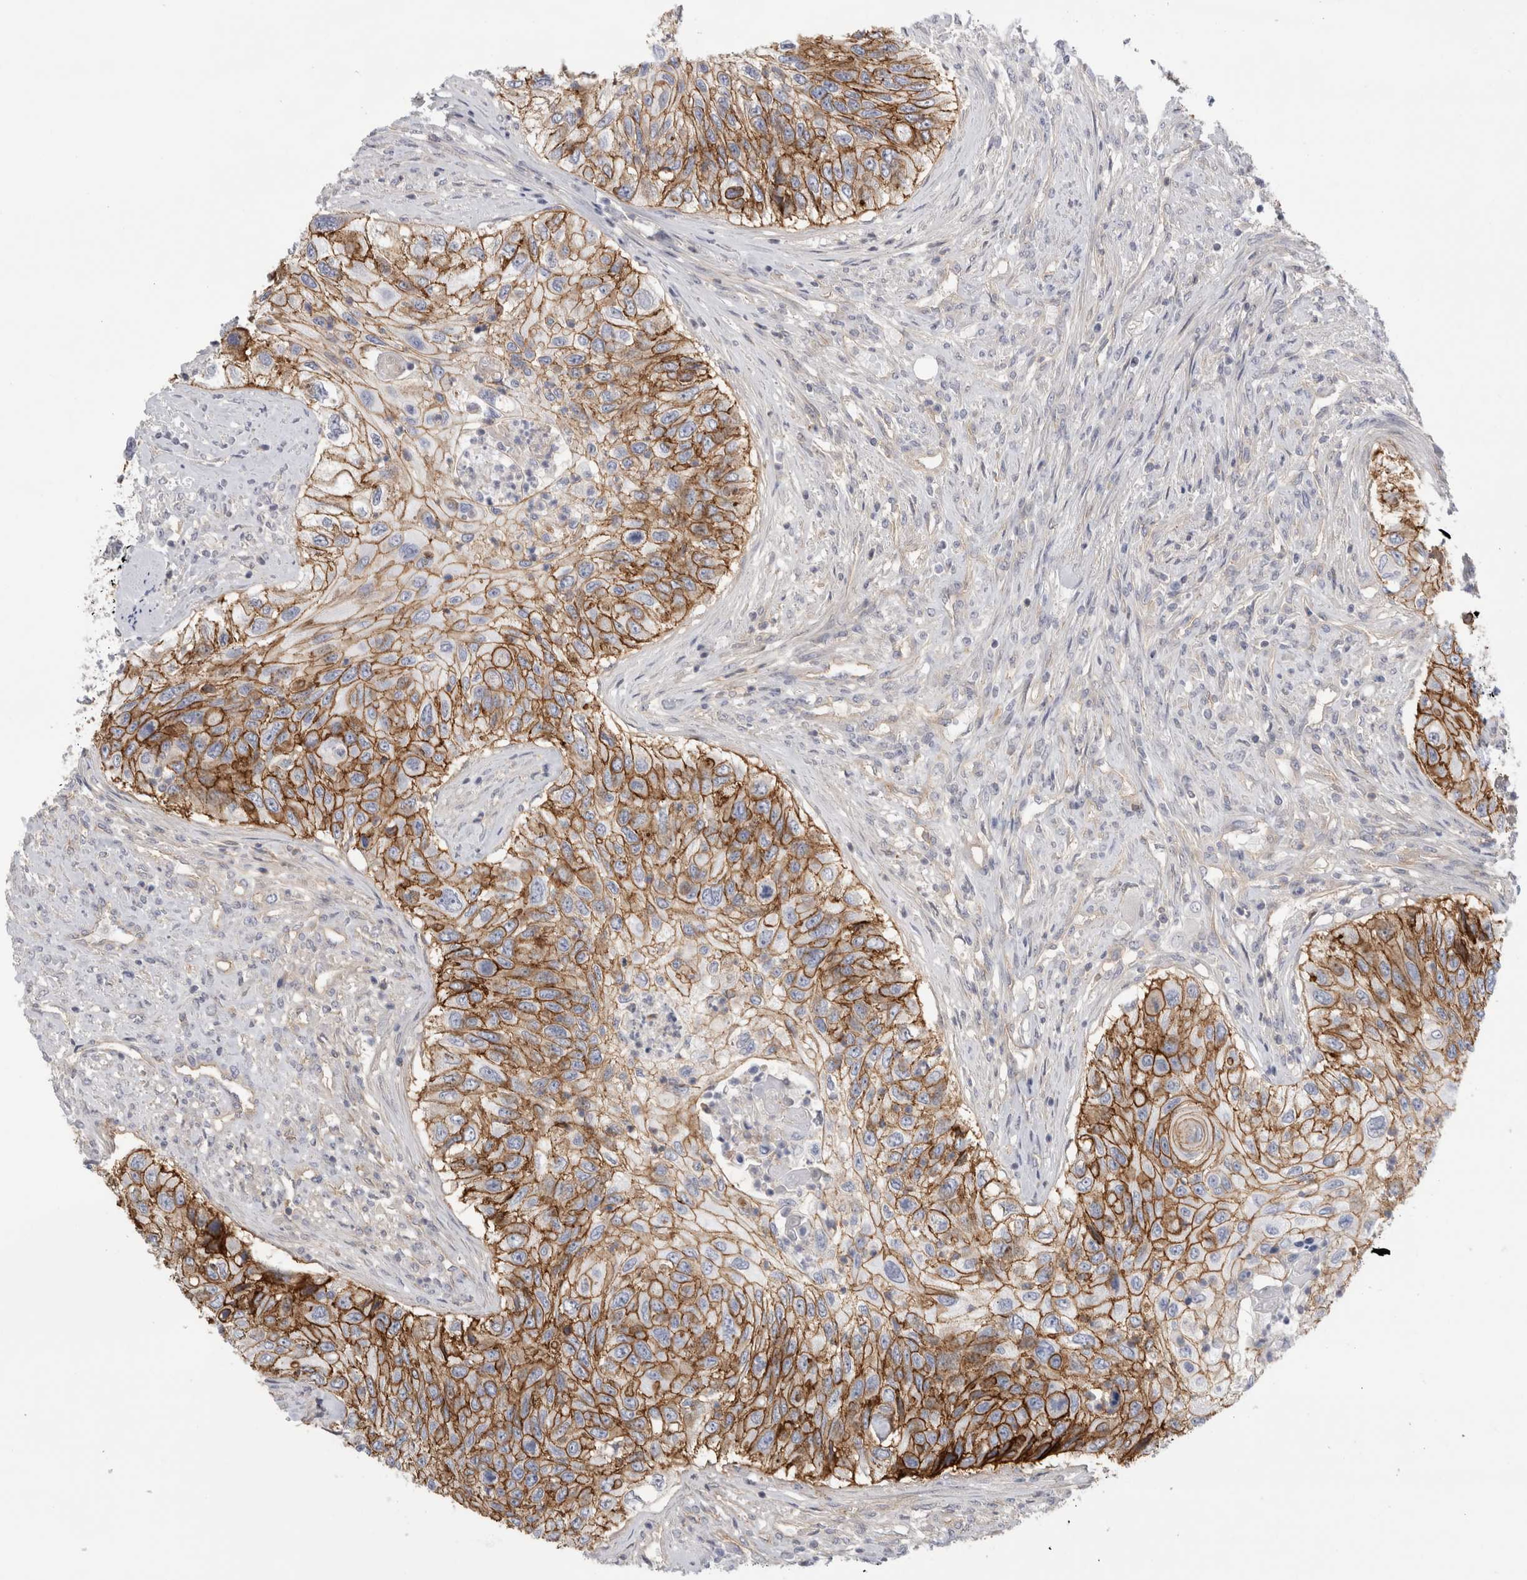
{"staining": {"intensity": "moderate", "quantity": ">75%", "location": "cytoplasmic/membranous"}, "tissue": "urothelial cancer", "cell_type": "Tumor cells", "image_type": "cancer", "snomed": [{"axis": "morphology", "description": "Urothelial carcinoma, High grade"}, {"axis": "topography", "description": "Urinary bladder"}], "caption": "Immunohistochemistry (IHC) of human high-grade urothelial carcinoma exhibits medium levels of moderate cytoplasmic/membranous positivity in about >75% of tumor cells.", "gene": "VANGL1", "patient": {"sex": "female", "age": 60}}